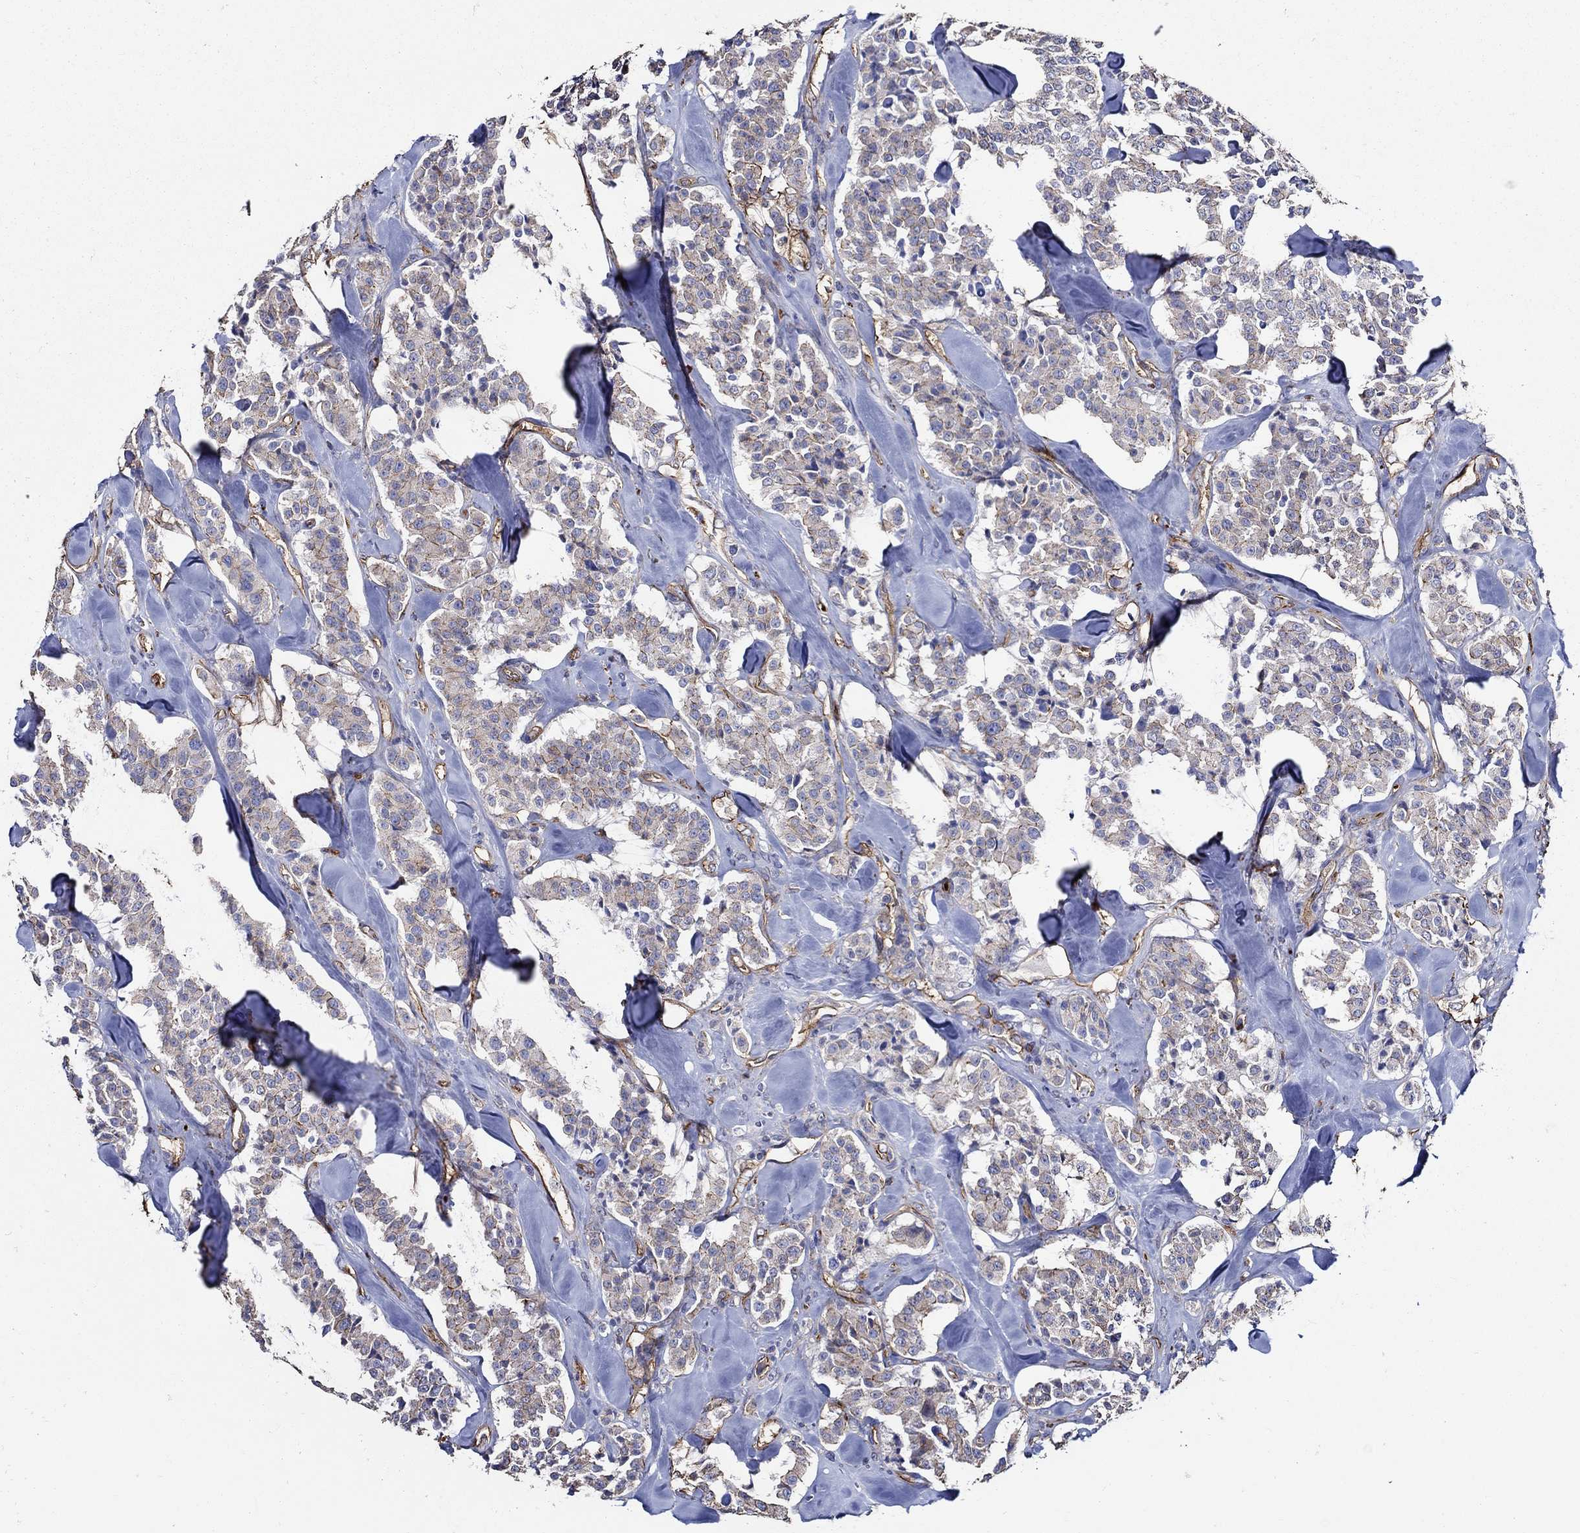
{"staining": {"intensity": "strong", "quantity": "<25%", "location": "cytoplasmic/membranous"}, "tissue": "carcinoid", "cell_type": "Tumor cells", "image_type": "cancer", "snomed": [{"axis": "morphology", "description": "Carcinoid, malignant, NOS"}, {"axis": "topography", "description": "Pancreas"}], "caption": "Immunohistochemistry (IHC) image of carcinoid stained for a protein (brown), which displays medium levels of strong cytoplasmic/membranous positivity in about <25% of tumor cells.", "gene": "APBB3", "patient": {"sex": "male", "age": 41}}